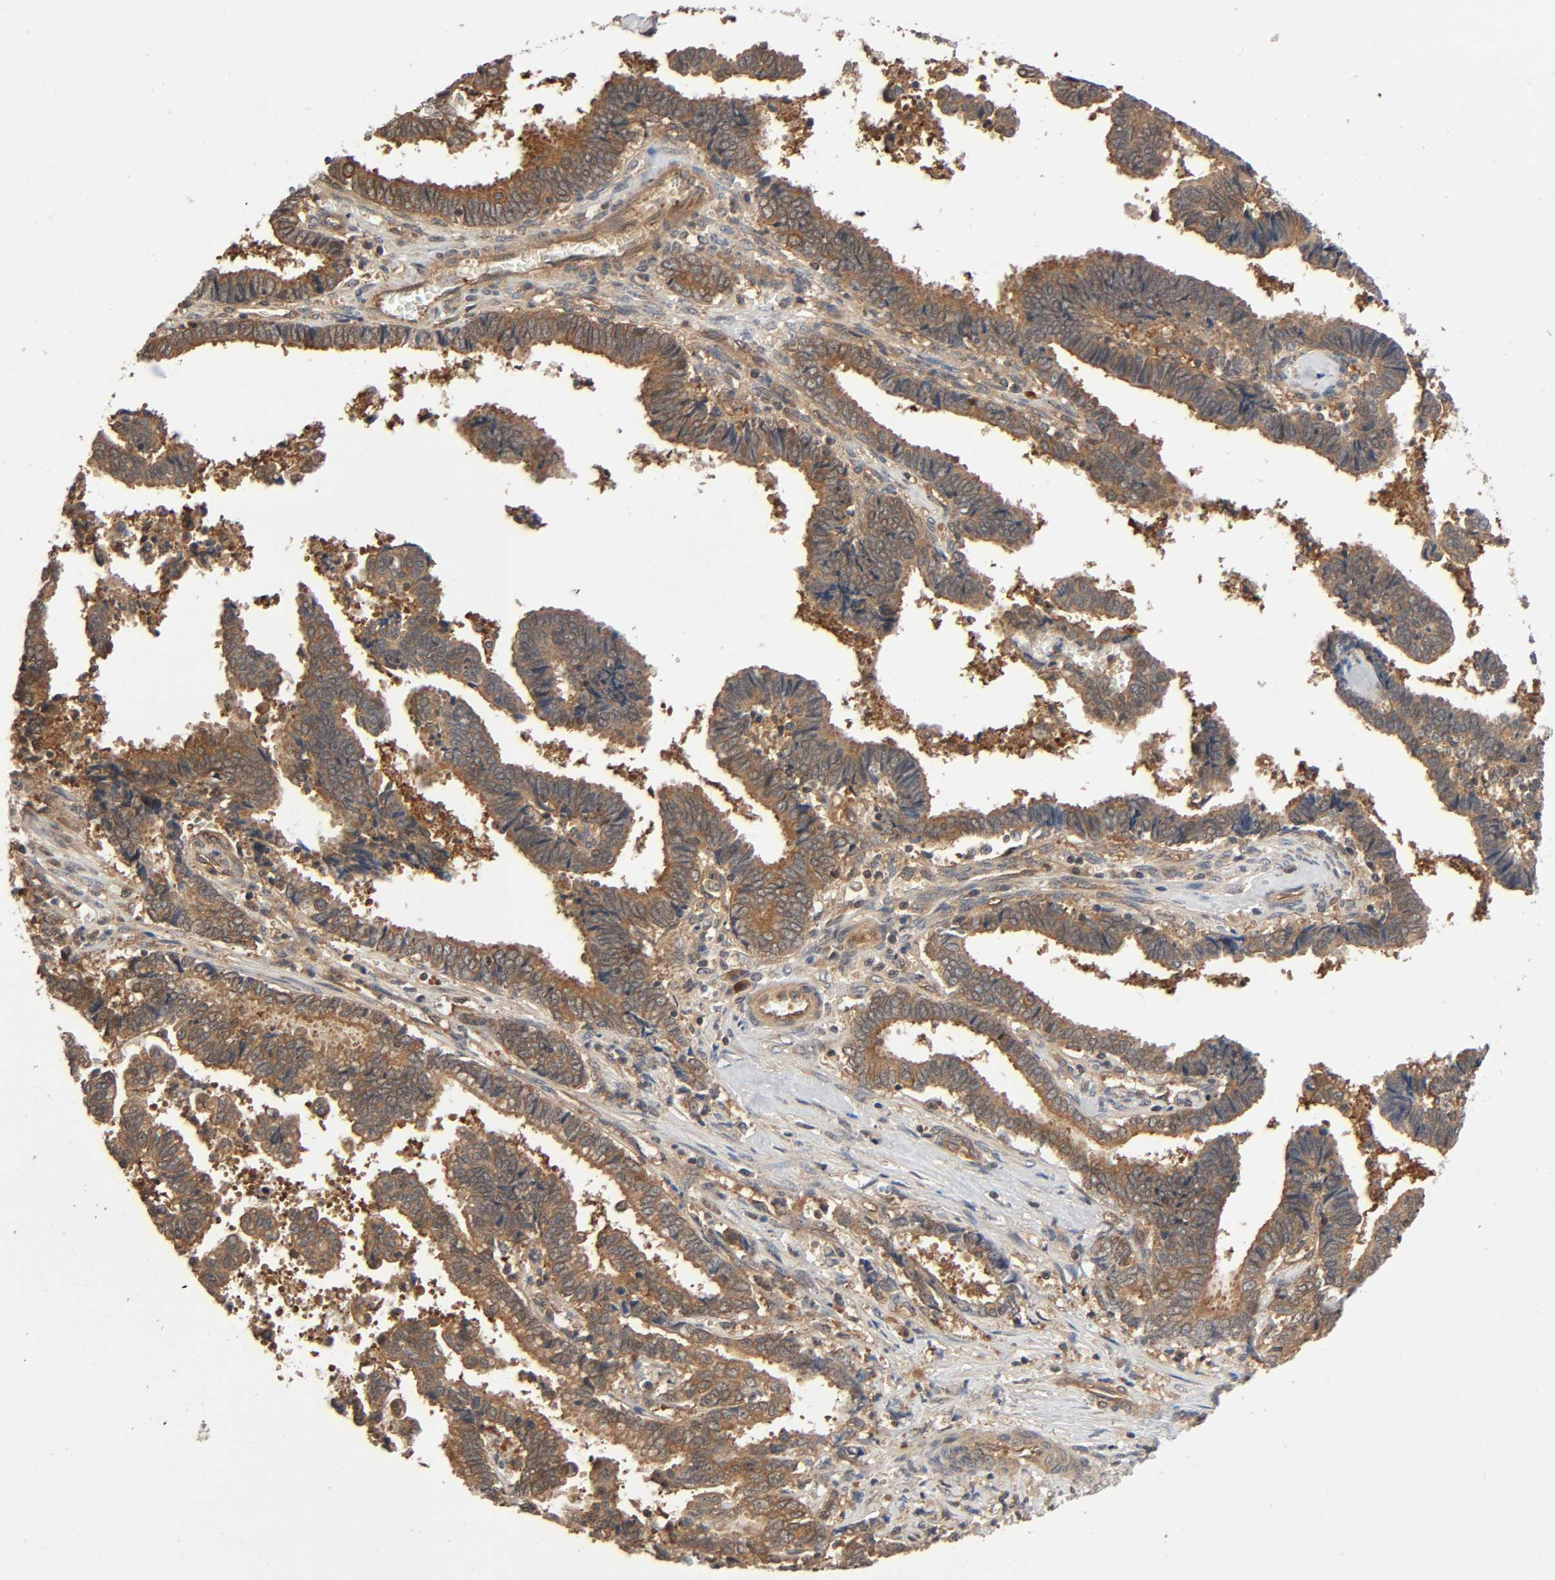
{"staining": {"intensity": "moderate", "quantity": ">75%", "location": "cytoplasmic/membranous"}, "tissue": "liver cancer", "cell_type": "Tumor cells", "image_type": "cancer", "snomed": [{"axis": "morphology", "description": "Cholangiocarcinoma"}, {"axis": "topography", "description": "Liver"}], "caption": "This histopathology image demonstrates IHC staining of liver cancer, with medium moderate cytoplasmic/membranous positivity in about >75% of tumor cells.", "gene": "PPP2R1B", "patient": {"sex": "male", "age": 57}}